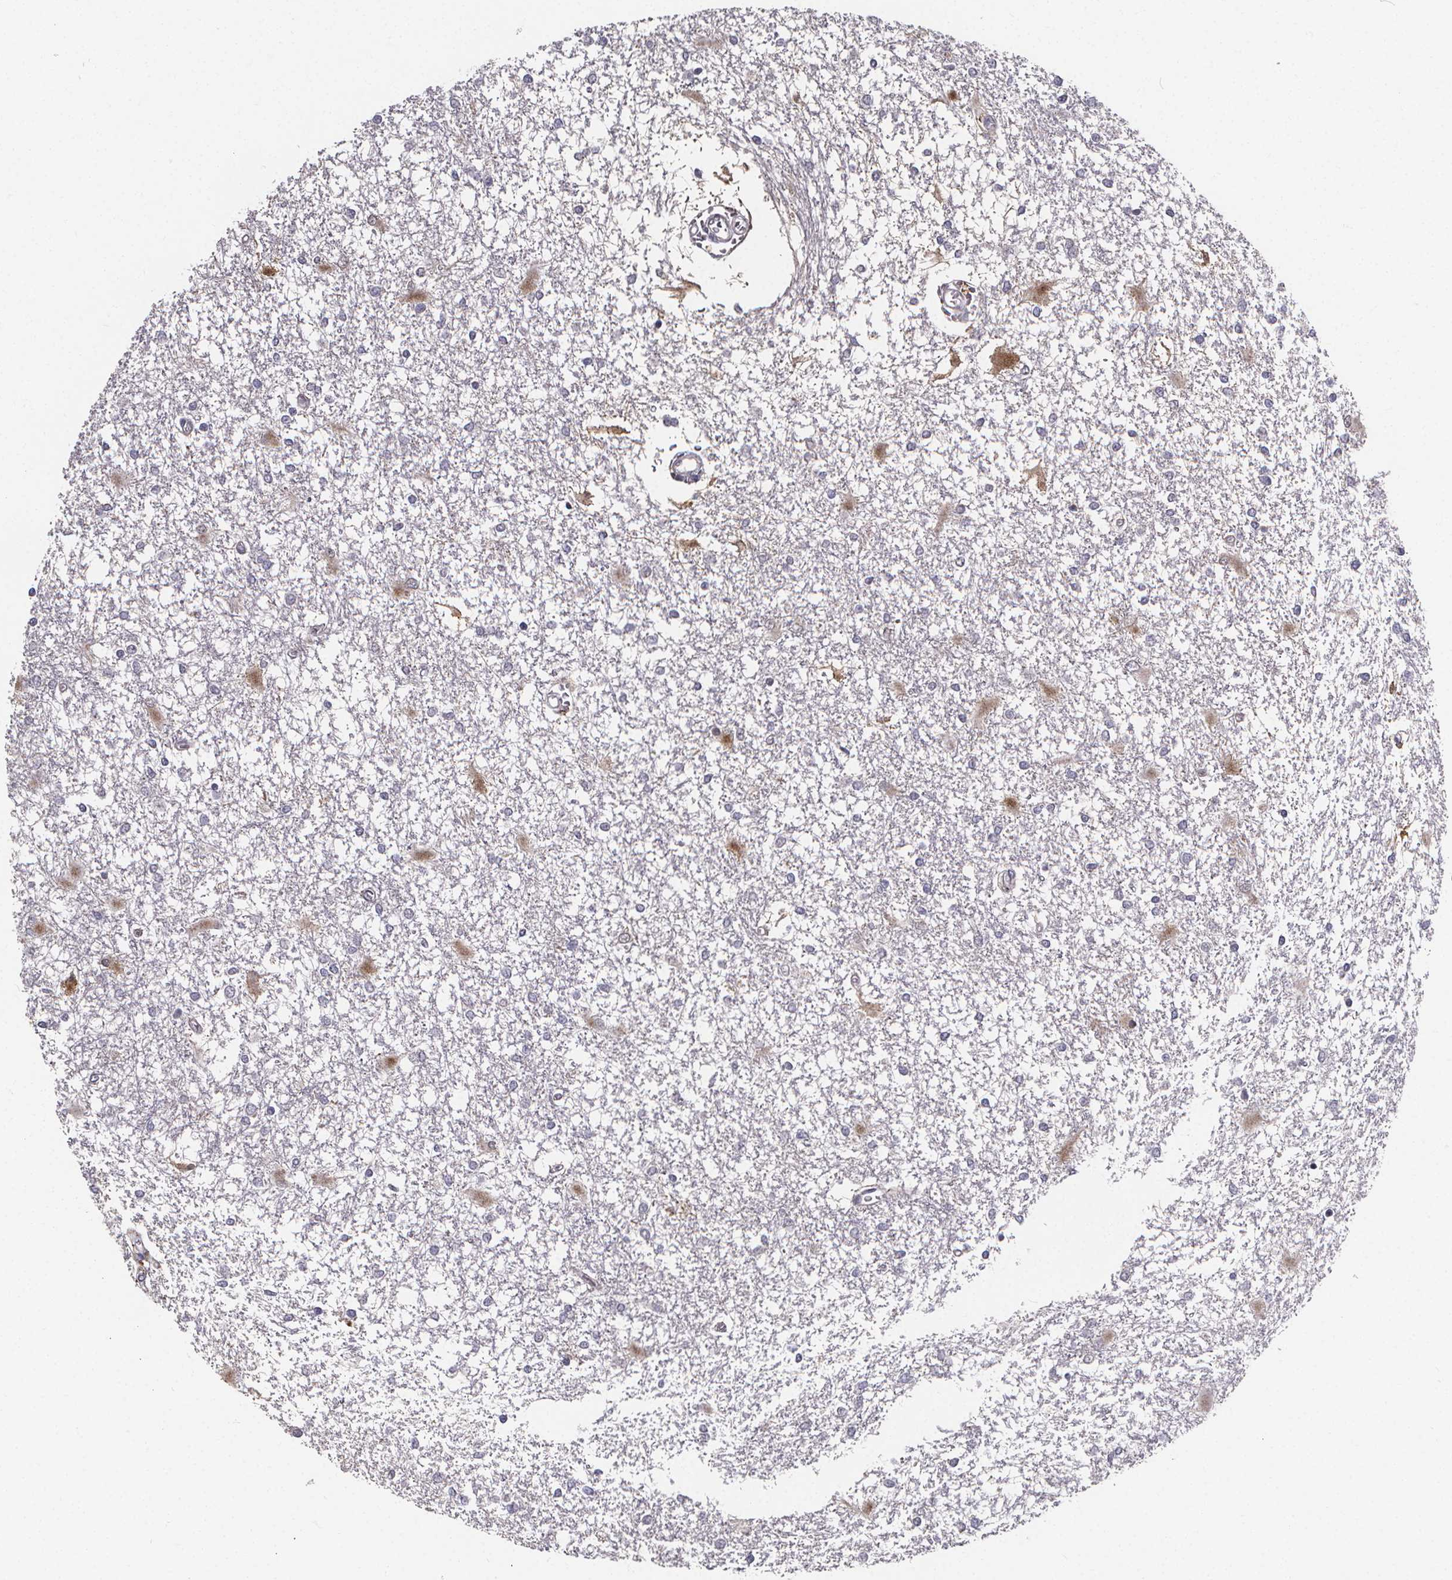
{"staining": {"intensity": "moderate", "quantity": "<25%", "location": "cytoplasmic/membranous,nuclear"}, "tissue": "glioma", "cell_type": "Tumor cells", "image_type": "cancer", "snomed": [{"axis": "morphology", "description": "Glioma, malignant, High grade"}, {"axis": "topography", "description": "Cerebral cortex"}], "caption": "Protein expression analysis of glioma shows moderate cytoplasmic/membranous and nuclear expression in approximately <25% of tumor cells.", "gene": "AGT", "patient": {"sex": "male", "age": 79}}